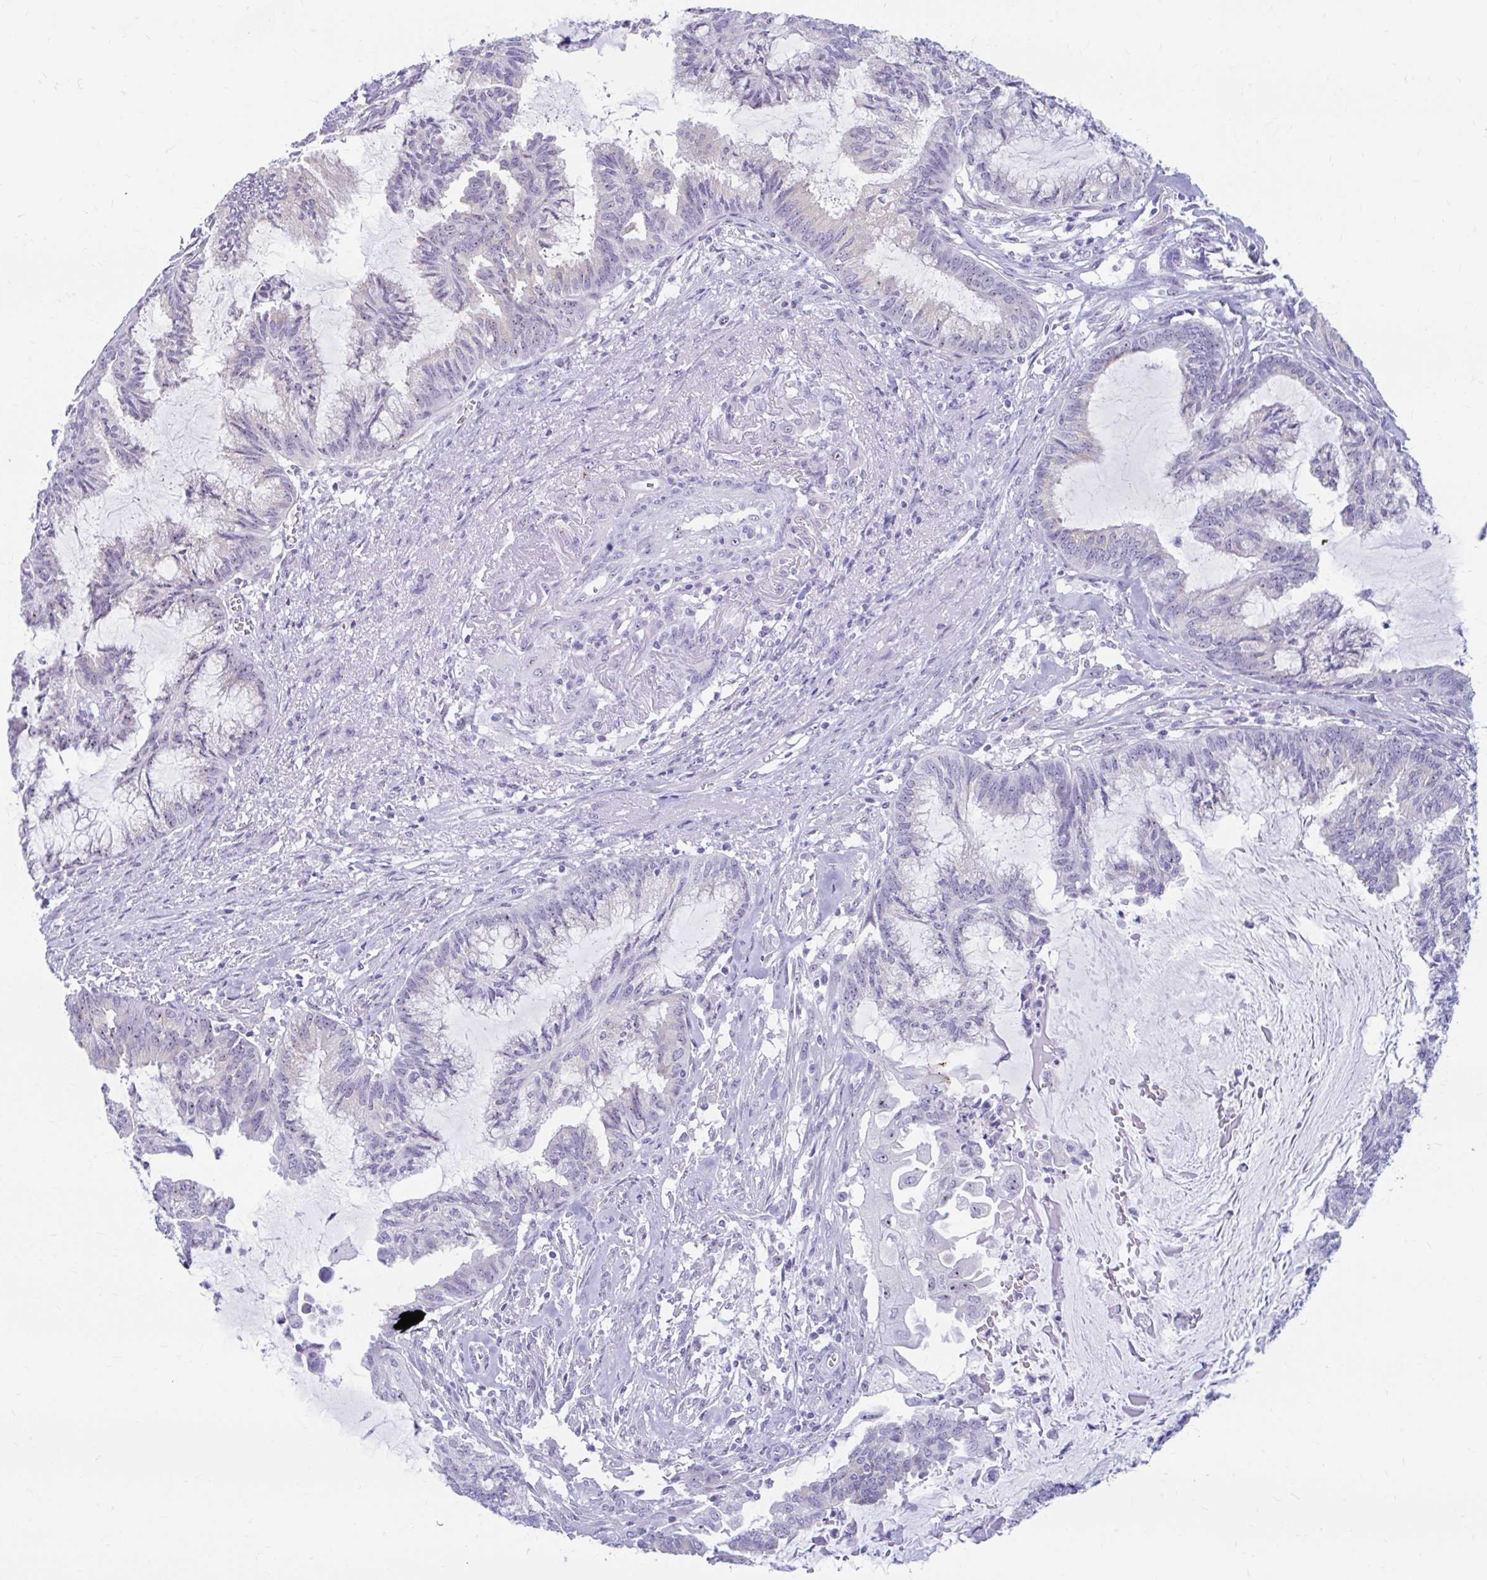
{"staining": {"intensity": "moderate", "quantity": "<25%", "location": "nuclear"}, "tissue": "endometrial cancer", "cell_type": "Tumor cells", "image_type": "cancer", "snomed": [{"axis": "morphology", "description": "Adenocarcinoma, NOS"}, {"axis": "topography", "description": "Endometrium"}], "caption": "A brown stain labels moderate nuclear positivity of a protein in endometrial cancer (adenocarcinoma) tumor cells.", "gene": "FTSJ3", "patient": {"sex": "female", "age": 86}}